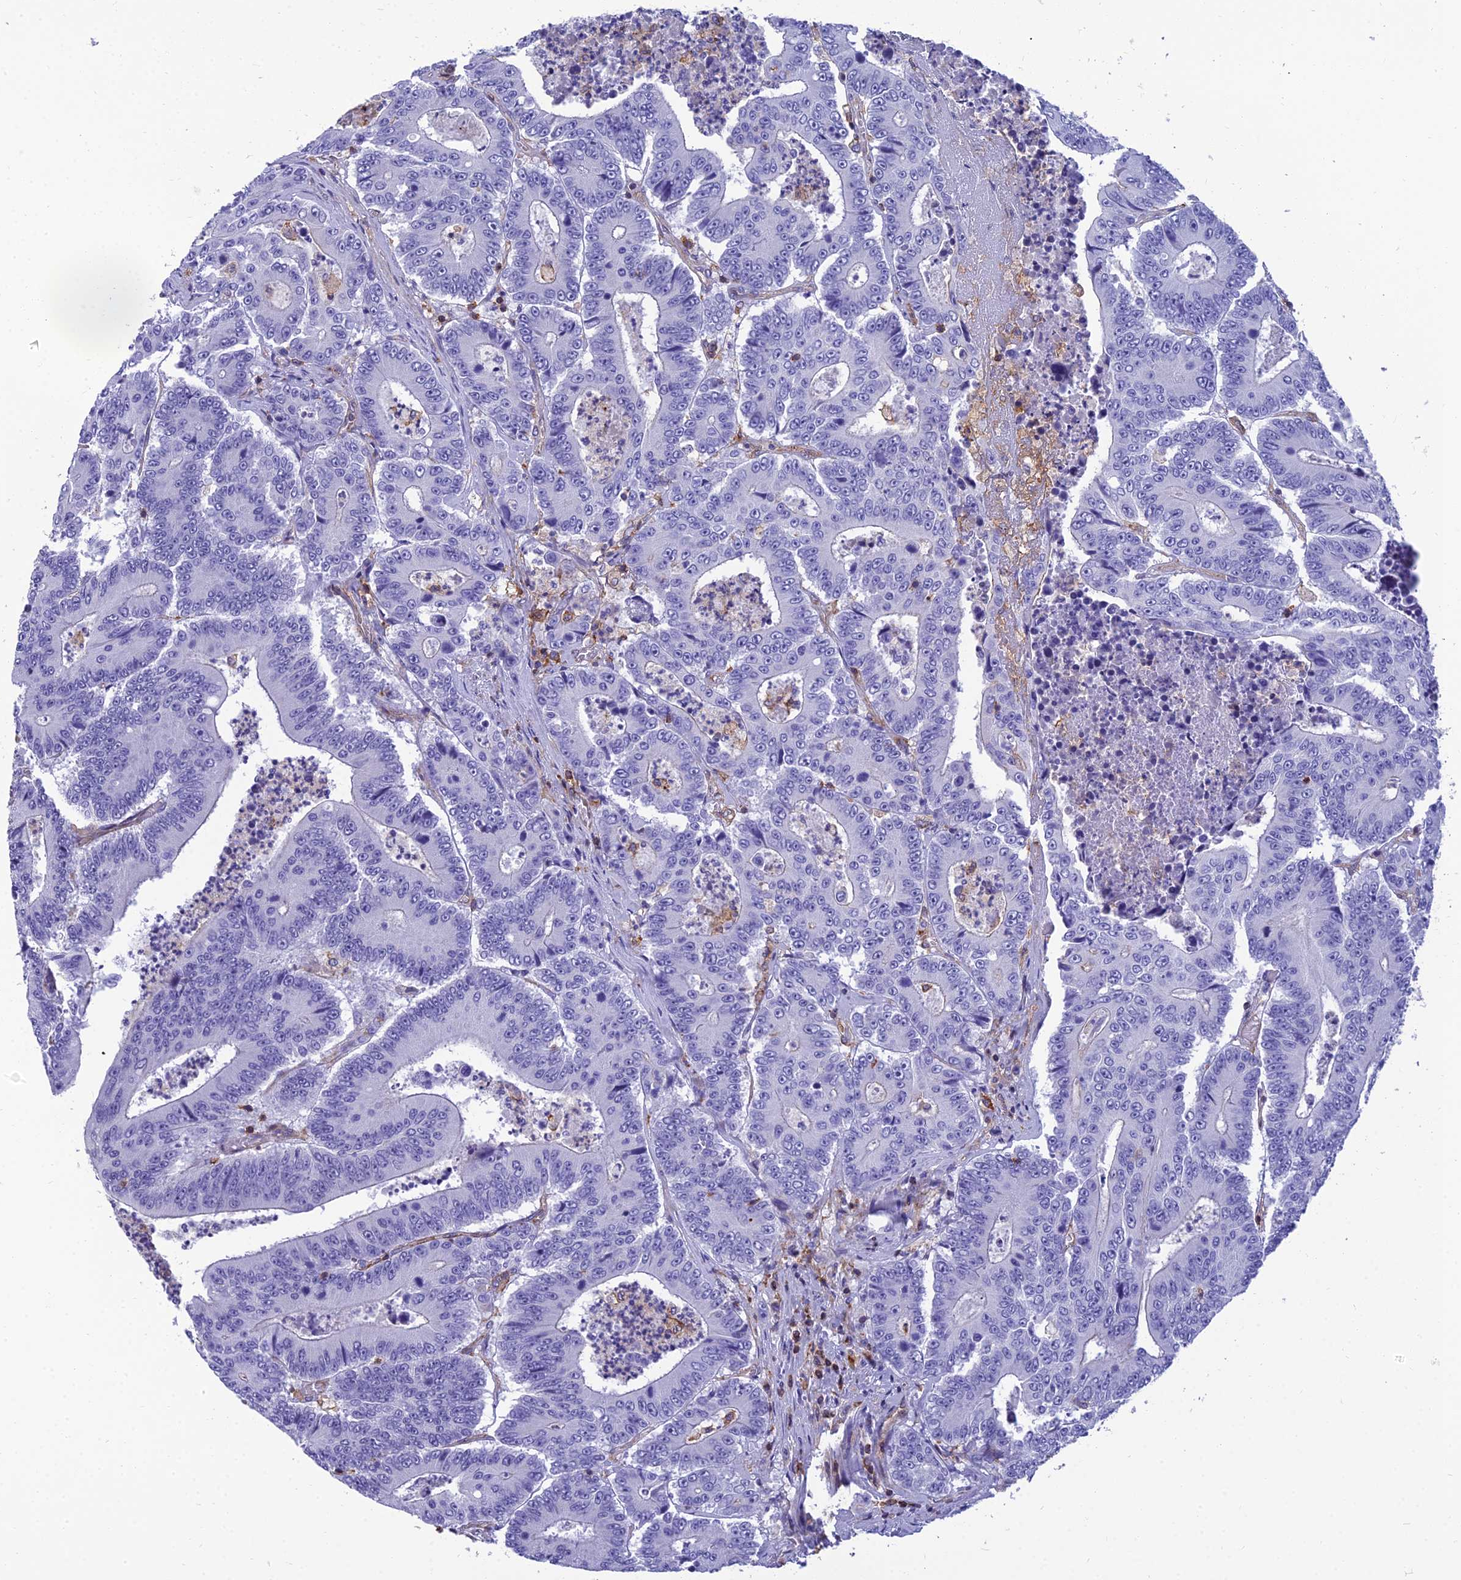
{"staining": {"intensity": "negative", "quantity": "none", "location": "none"}, "tissue": "colorectal cancer", "cell_type": "Tumor cells", "image_type": "cancer", "snomed": [{"axis": "morphology", "description": "Adenocarcinoma, NOS"}, {"axis": "topography", "description": "Colon"}], "caption": "High power microscopy photomicrograph of an immunohistochemistry histopathology image of colorectal cancer, revealing no significant expression in tumor cells.", "gene": "PPP1R18", "patient": {"sex": "male", "age": 83}}